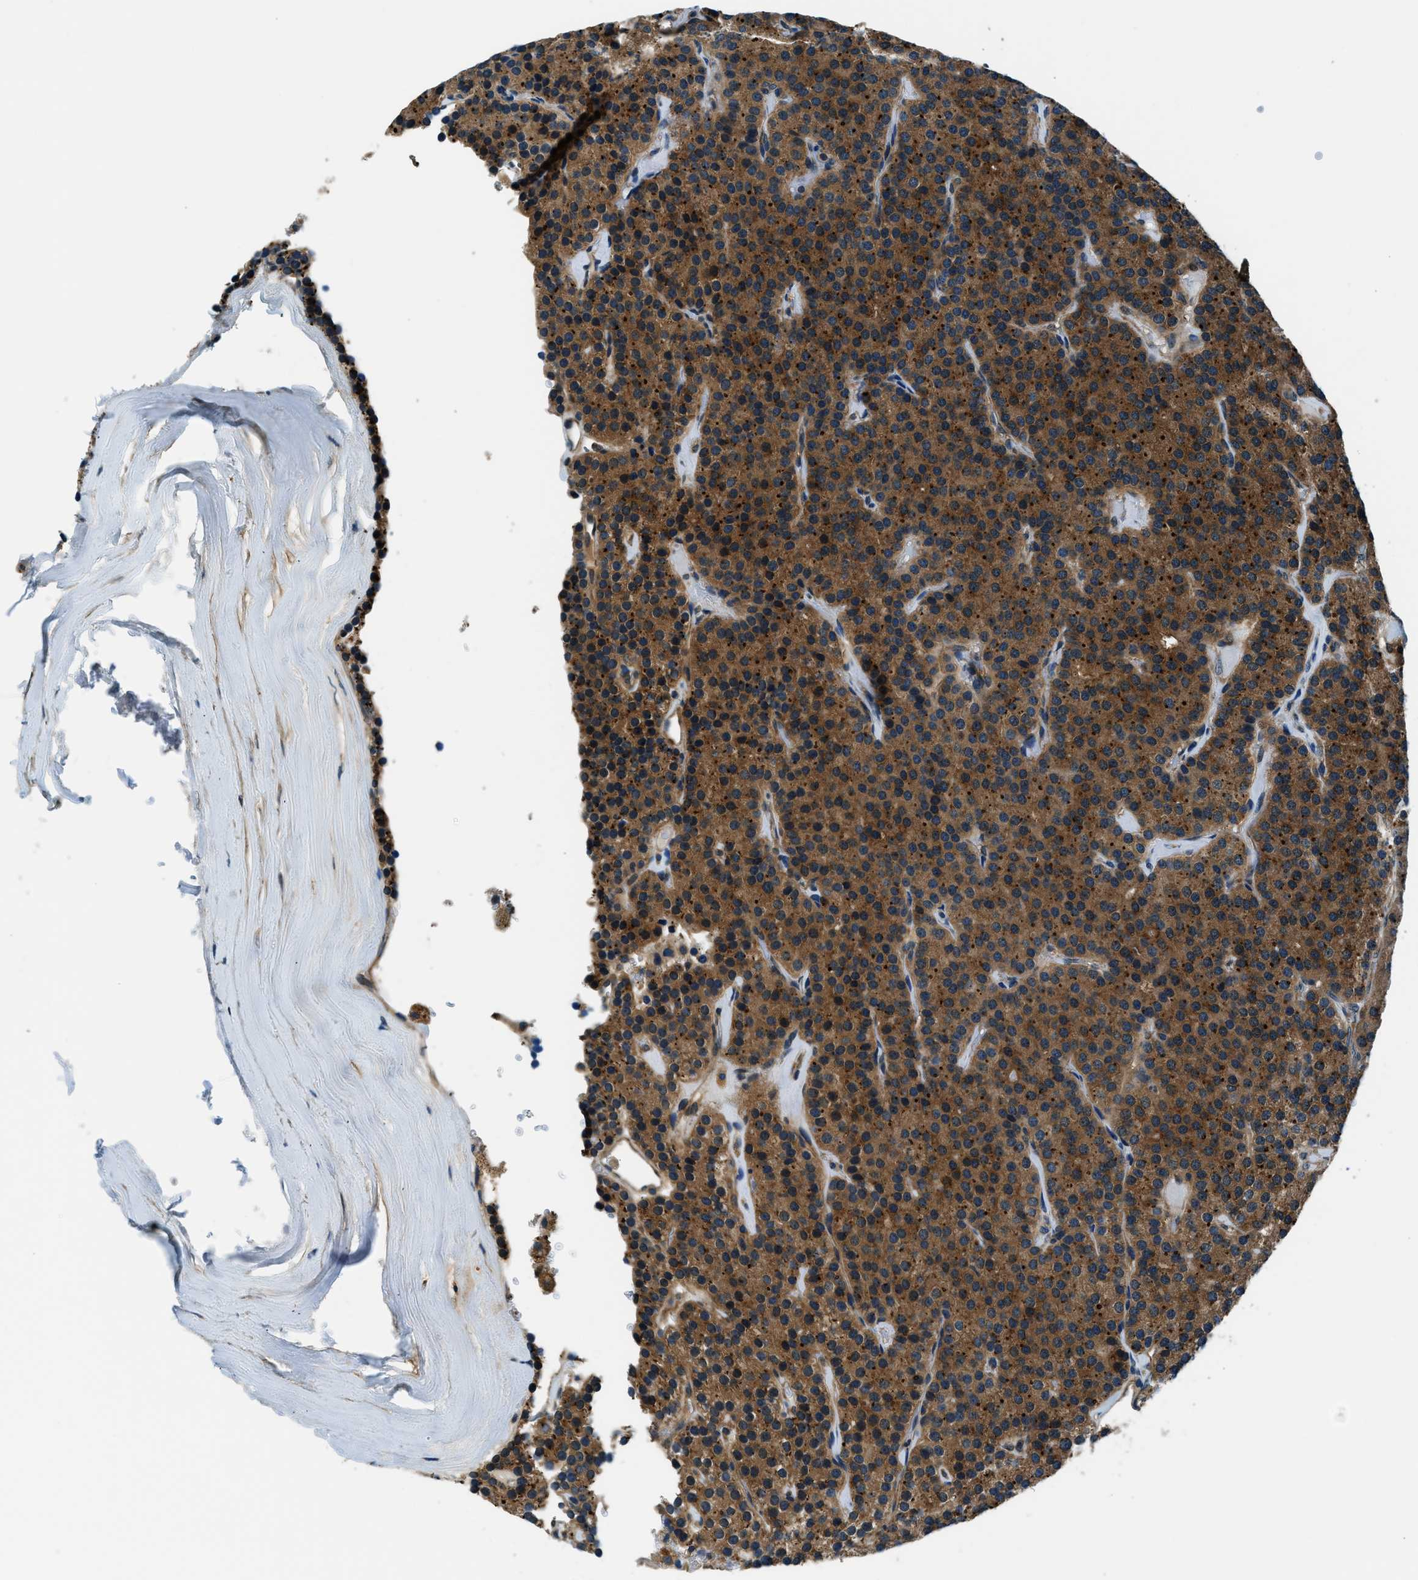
{"staining": {"intensity": "moderate", "quantity": ">75%", "location": "cytoplasmic/membranous"}, "tissue": "parathyroid gland", "cell_type": "Glandular cells", "image_type": "normal", "snomed": [{"axis": "morphology", "description": "Normal tissue, NOS"}, {"axis": "morphology", "description": "Adenoma, NOS"}, {"axis": "topography", "description": "Parathyroid gland"}], "caption": "A medium amount of moderate cytoplasmic/membranous expression is seen in about >75% of glandular cells in normal parathyroid gland. The staining was performed using DAB, with brown indicating positive protein expression. Nuclei are stained blue with hematoxylin.", "gene": "SLC19A2", "patient": {"sex": "female", "age": 86}}